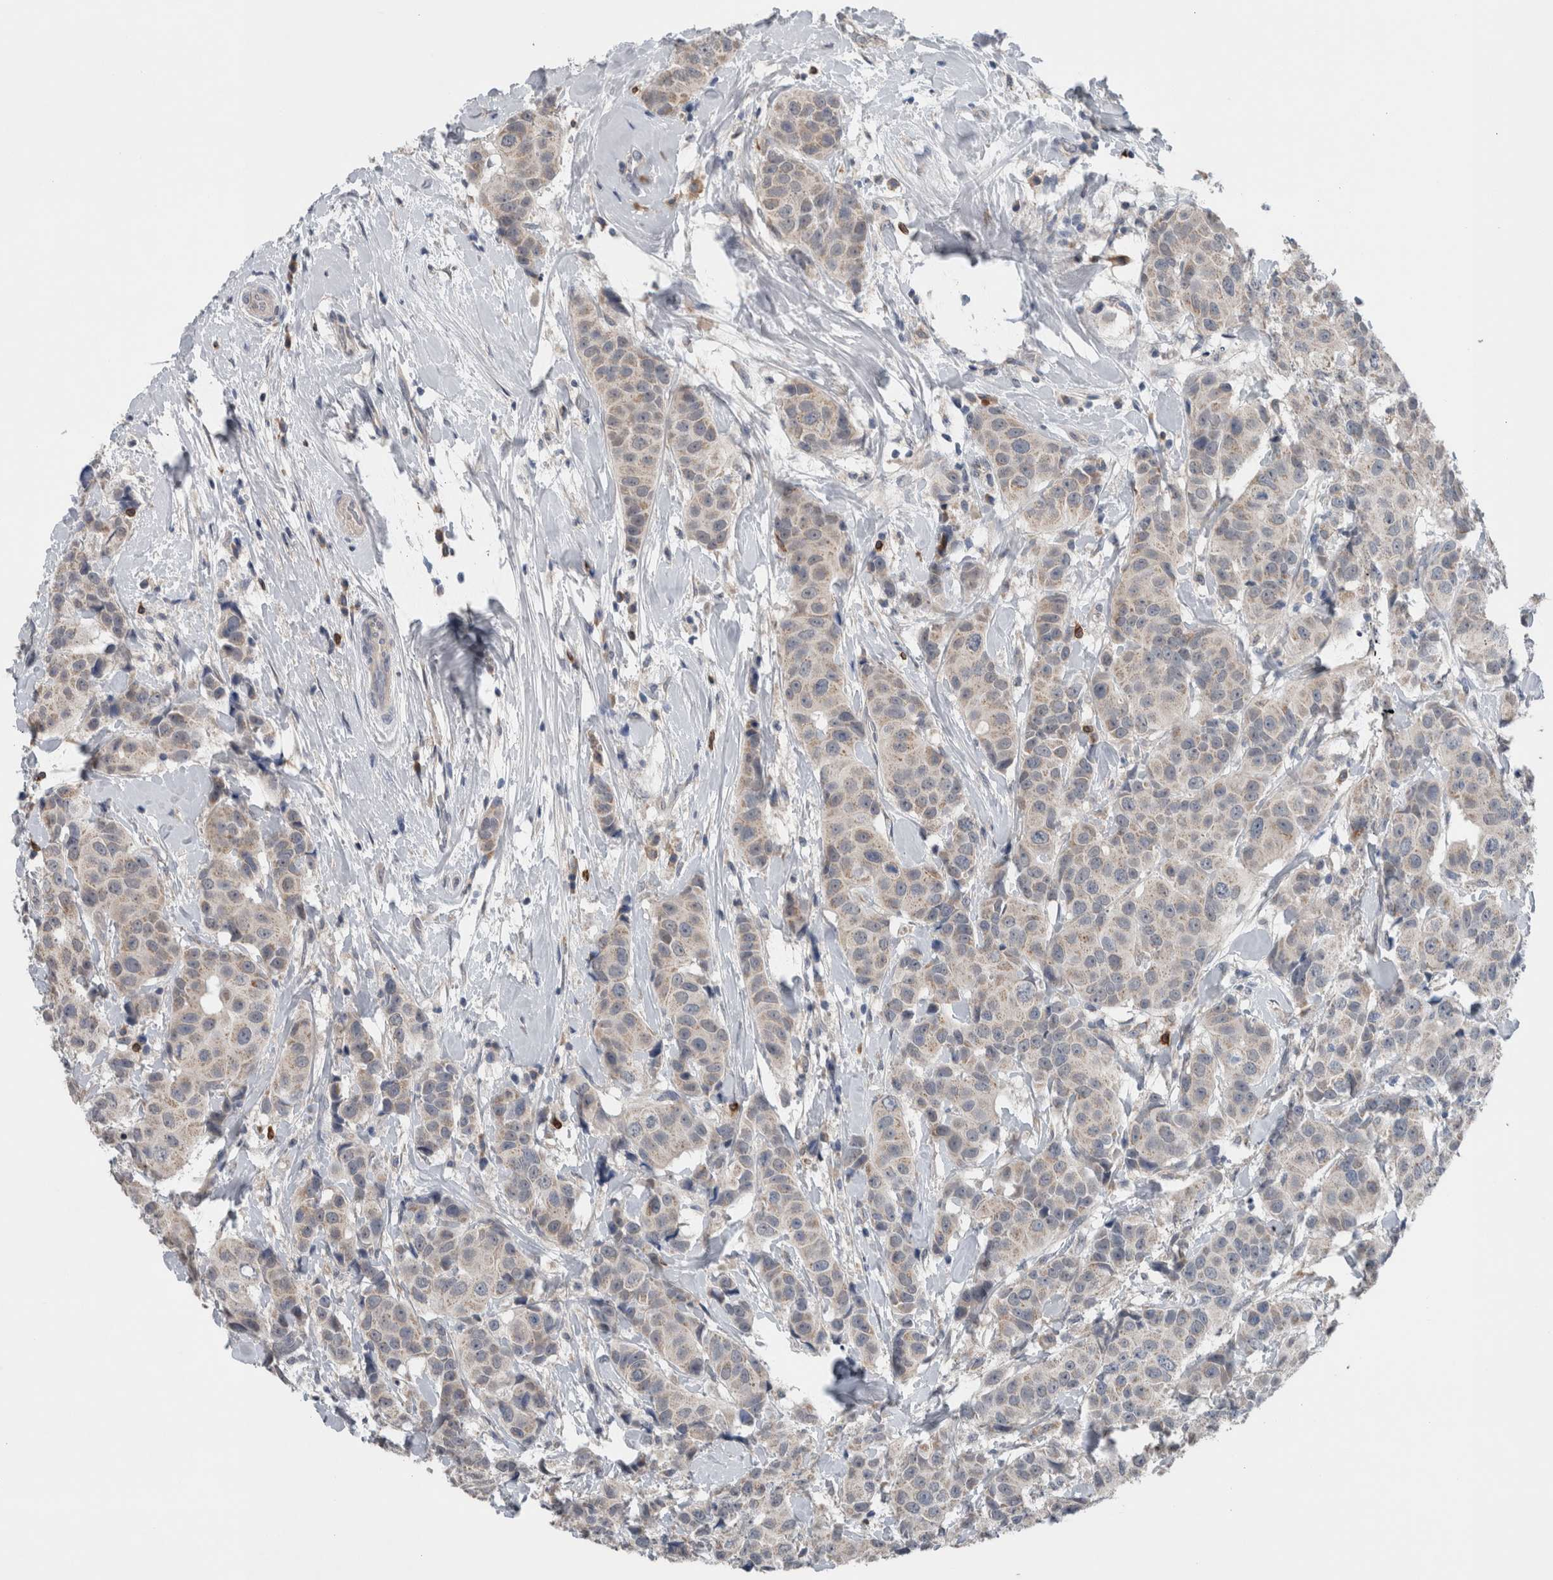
{"staining": {"intensity": "negative", "quantity": "none", "location": "none"}, "tissue": "breast cancer", "cell_type": "Tumor cells", "image_type": "cancer", "snomed": [{"axis": "morphology", "description": "Normal tissue, NOS"}, {"axis": "morphology", "description": "Duct carcinoma"}, {"axis": "topography", "description": "Breast"}], "caption": "The photomicrograph shows no staining of tumor cells in invasive ductal carcinoma (breast).", "gene": "CRNN", "patient": {"sex": "female", "age": 39}}